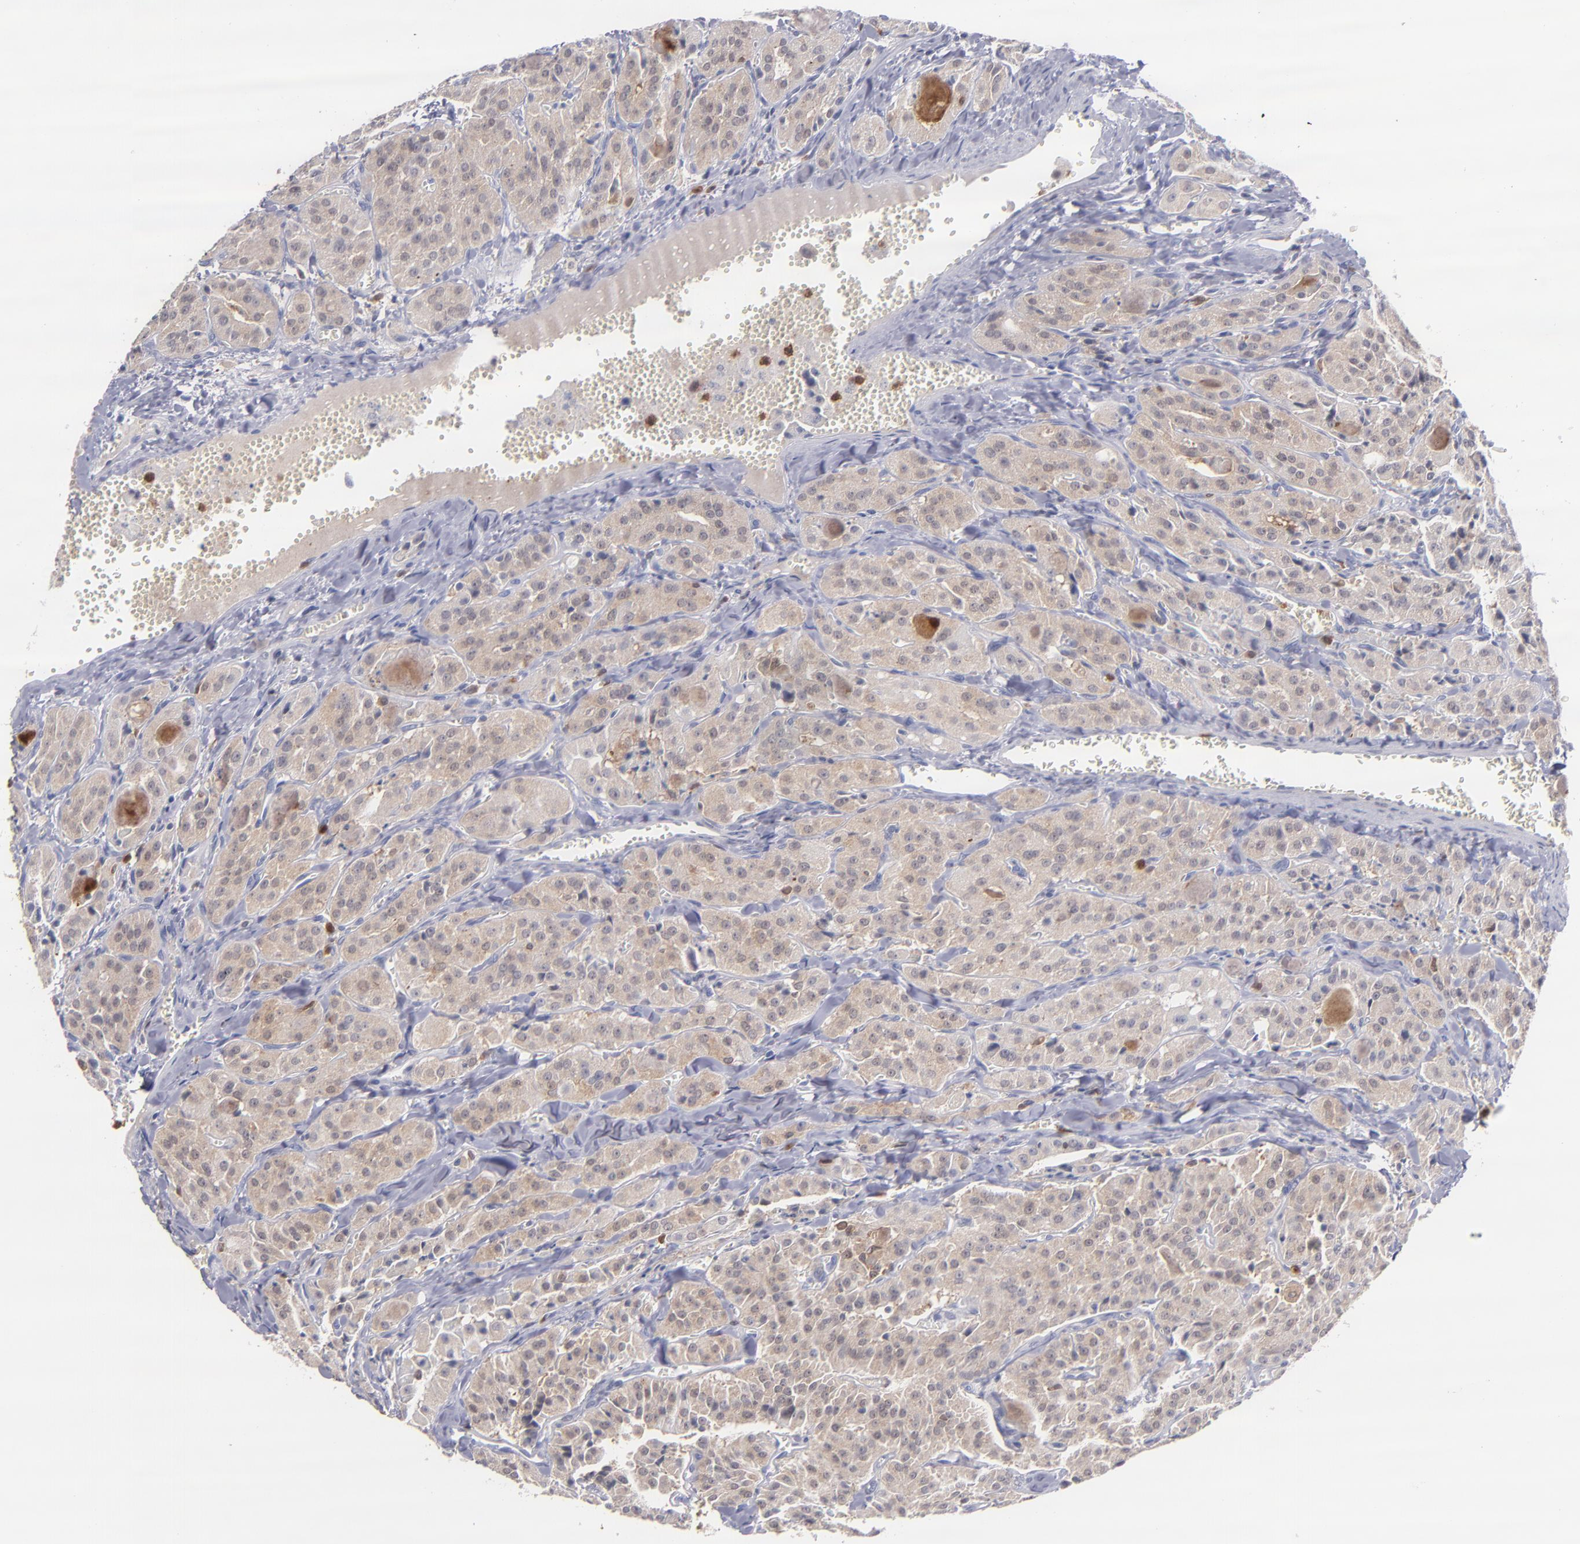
{"staining": {"intensity": "moderate", "quantity": ">75%", "location": "cytoplasmic/membranous"}, "tissue": "thyroid cancer", "cell_type": "Tumor cells", "image_type": "cancer", "snomed": [{"axis": "morphology", "description": "Carcinoma, NOS"}, {"axis": "topography", "description": "Thyroid gland"}], "caption": "A high-resolution image shows immunohistochemistry staining of thyroid cancer (carcinoma), which shows moderate cytoplasmic/membranous positivity in about >75% of tumor cells.", "gene": "PRKCD", "patient": {"sex": "male", "age": 76}}